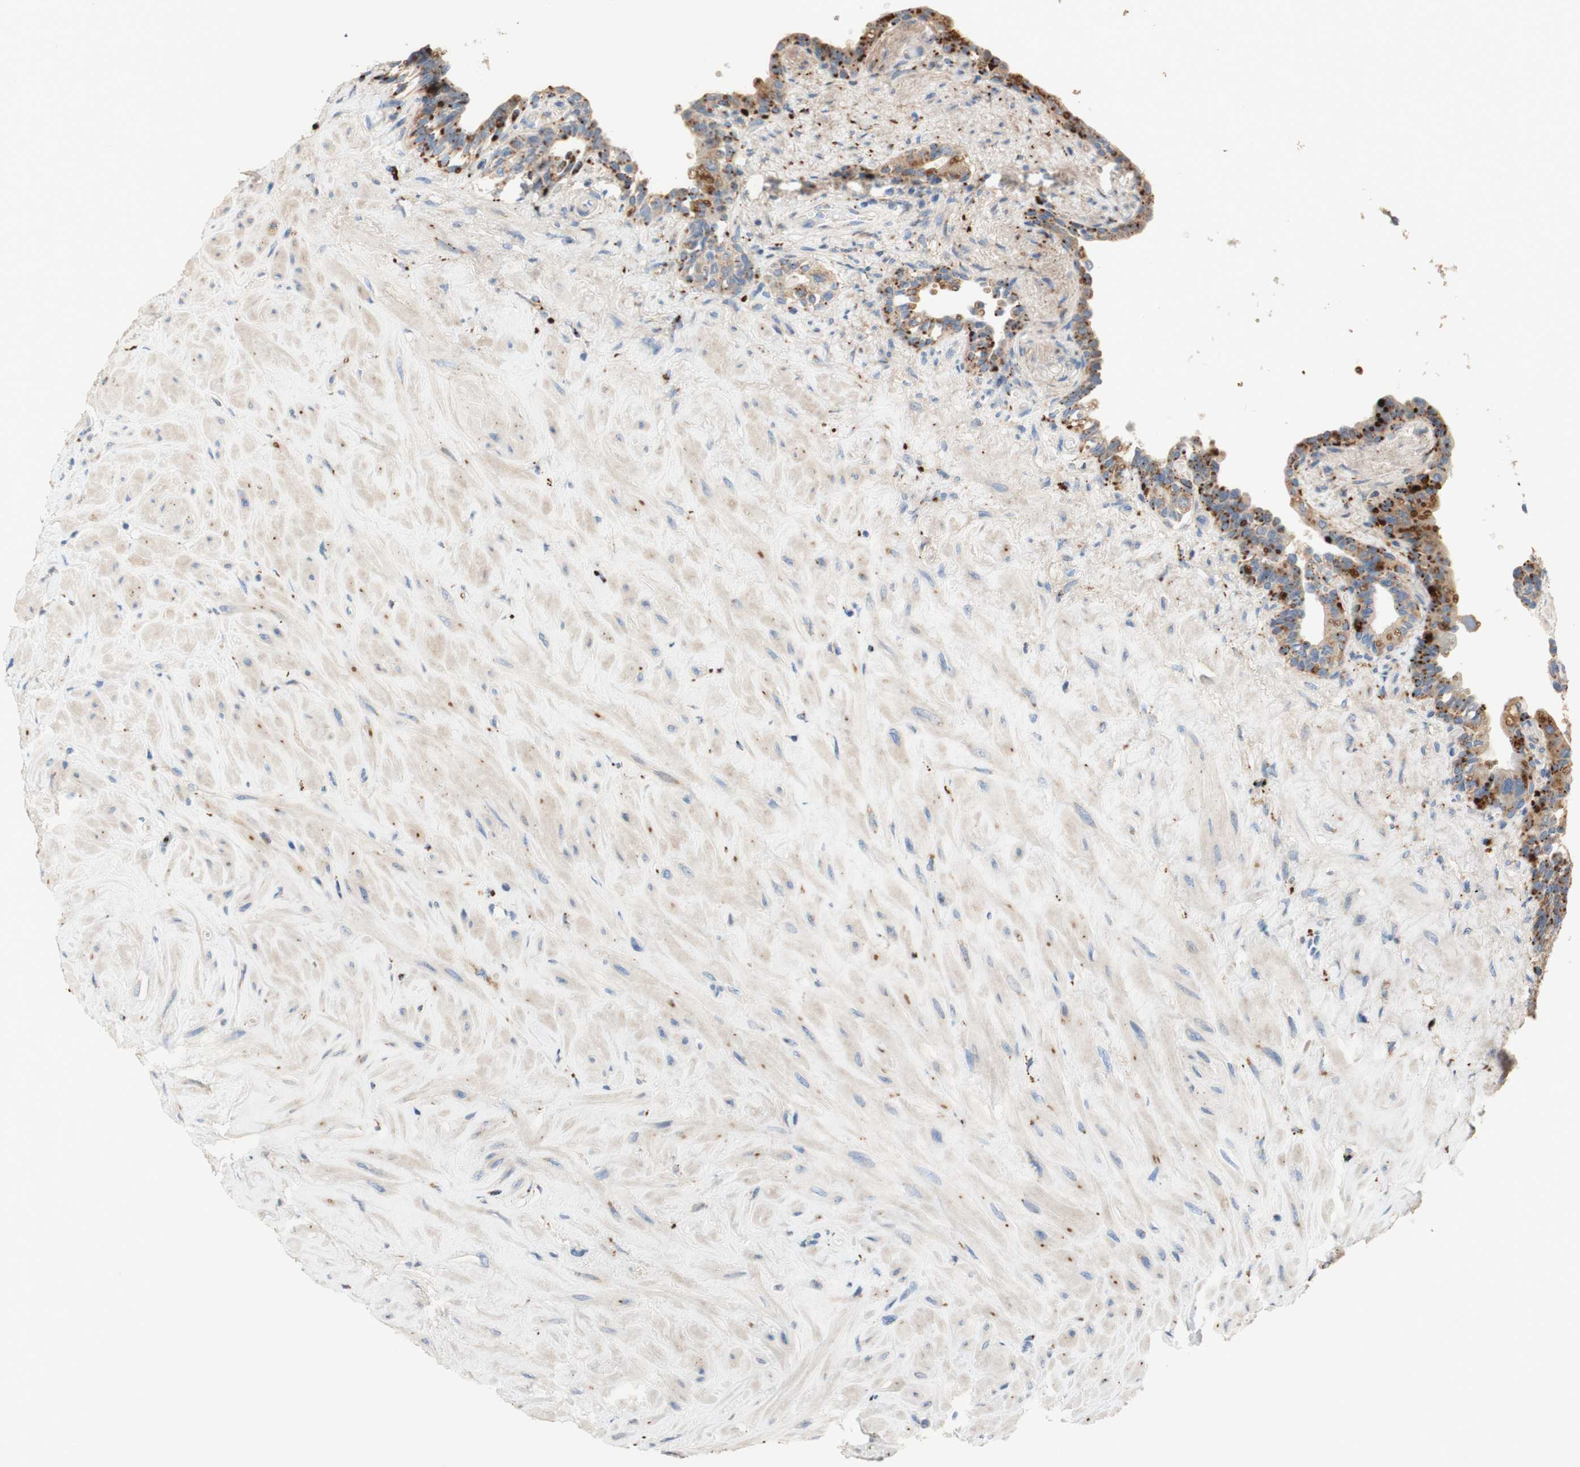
{"staining": {"intensity": "moderate", "quantity": ">75%", "location": "cytoplasmic/membranous"}, "tissue": "seminal vesicle", "cell_type": "Glandular cells", "image_type": "normal", "snomed": [{"axis": "morphology", "description": "Normal tissue, NOS"}, {"axis": "topography", "description": "Seminal veicle"}], "caption": "High-magnification brightfield microscopy of unremarkable seminal vesicle stained with DAB (brown) and counterstained with hematoxylin (blue). glandular cells exhibit moderate cytoplasmic/membranous staining is appreciated in about>75% of cells.", "gene": "PTPN21", "patient": {"sex": "male", "age": 63}}